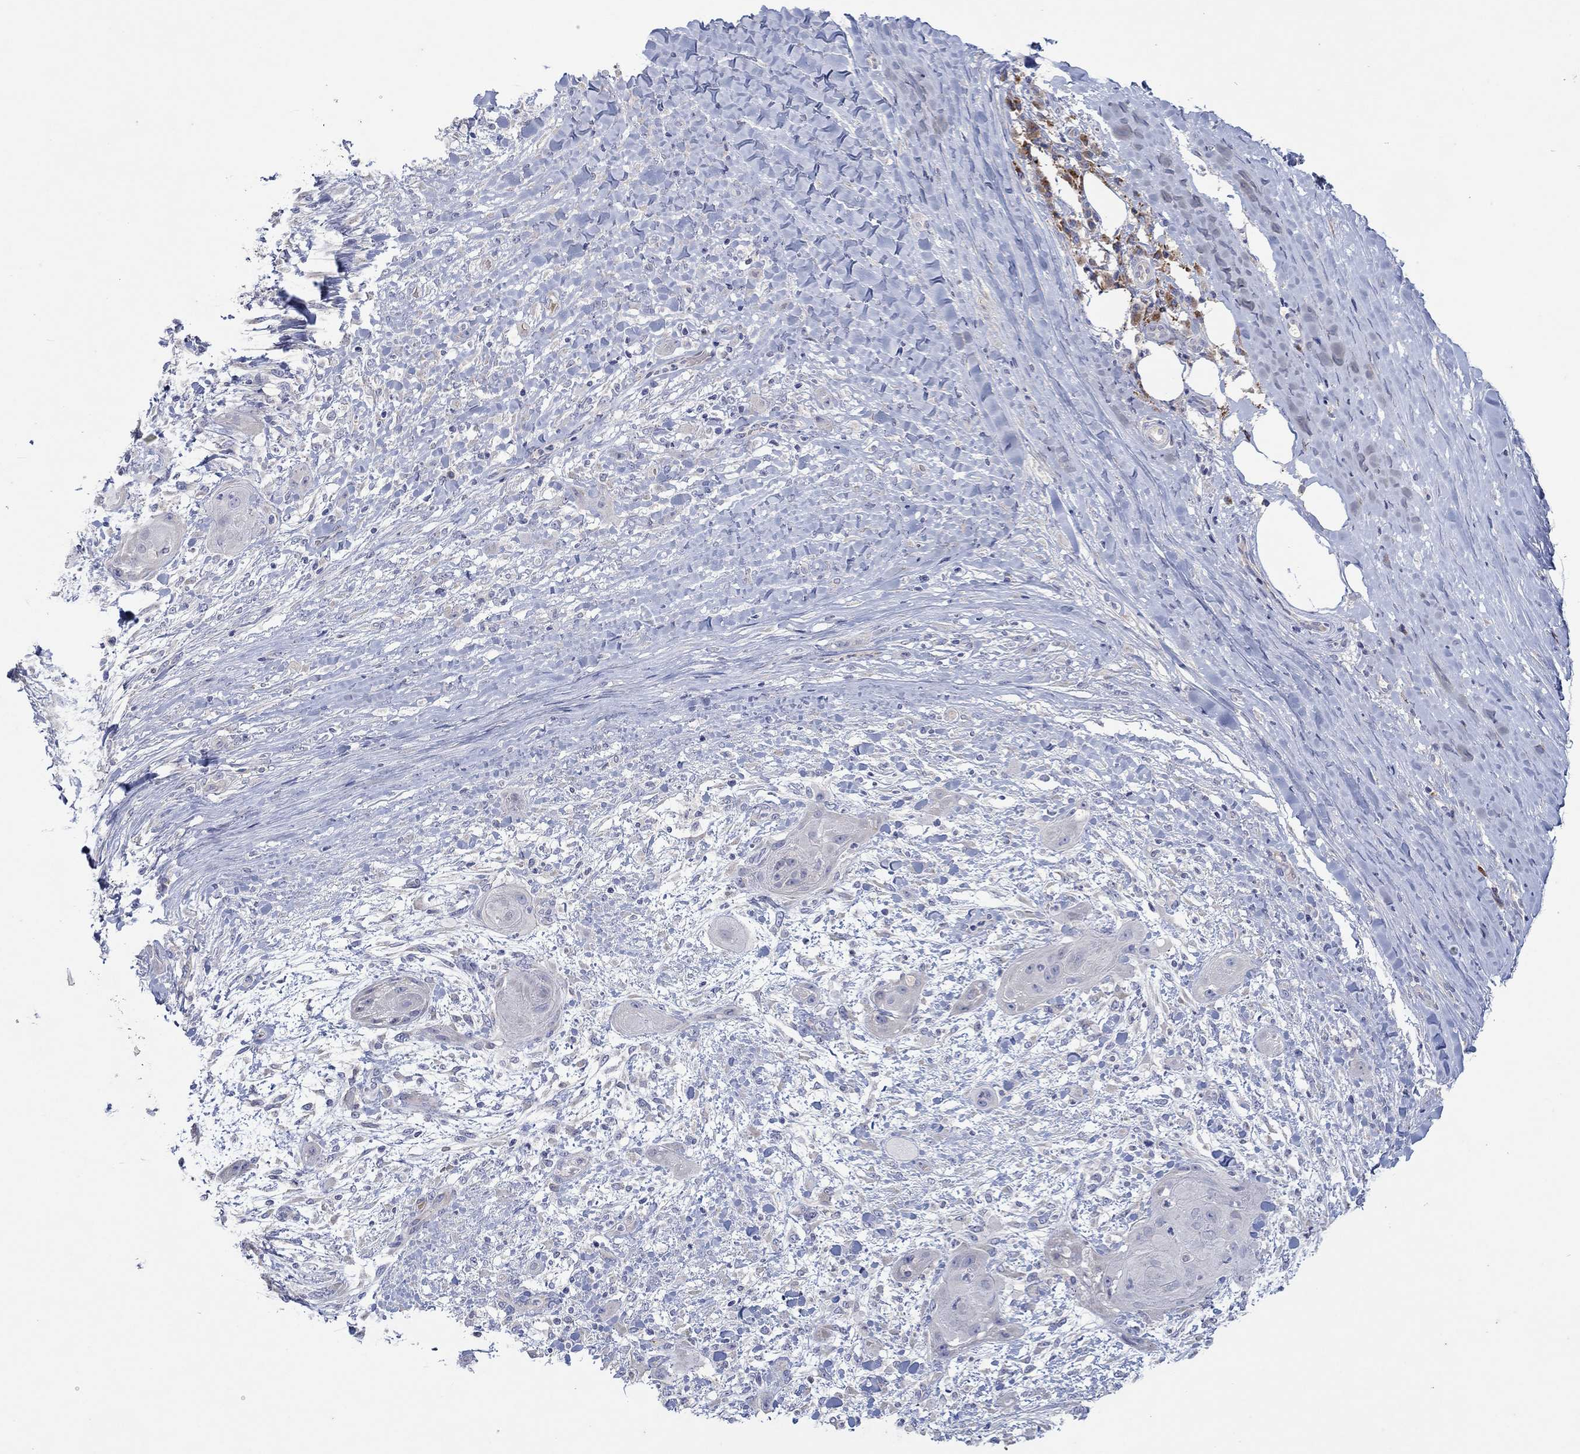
{"staining": {"intensity": "negative", "quantity": "none", "location": "none"}, "tissue": "skin cancer", "cell_type": "Tumor cells", "image_type": "cancer", "snomed": [{"axis": "morphology", "description": "Squamous cell carcinoma, NOS"}, {"axis": "topography", "description": "Skin"}], "caption": "This is an immunohistochemistry photomicrograph of human skin cancer. There is no expression in tumor cells.", "gene": "PLCL2", "patient": {"sex": "male", "age": 62}}